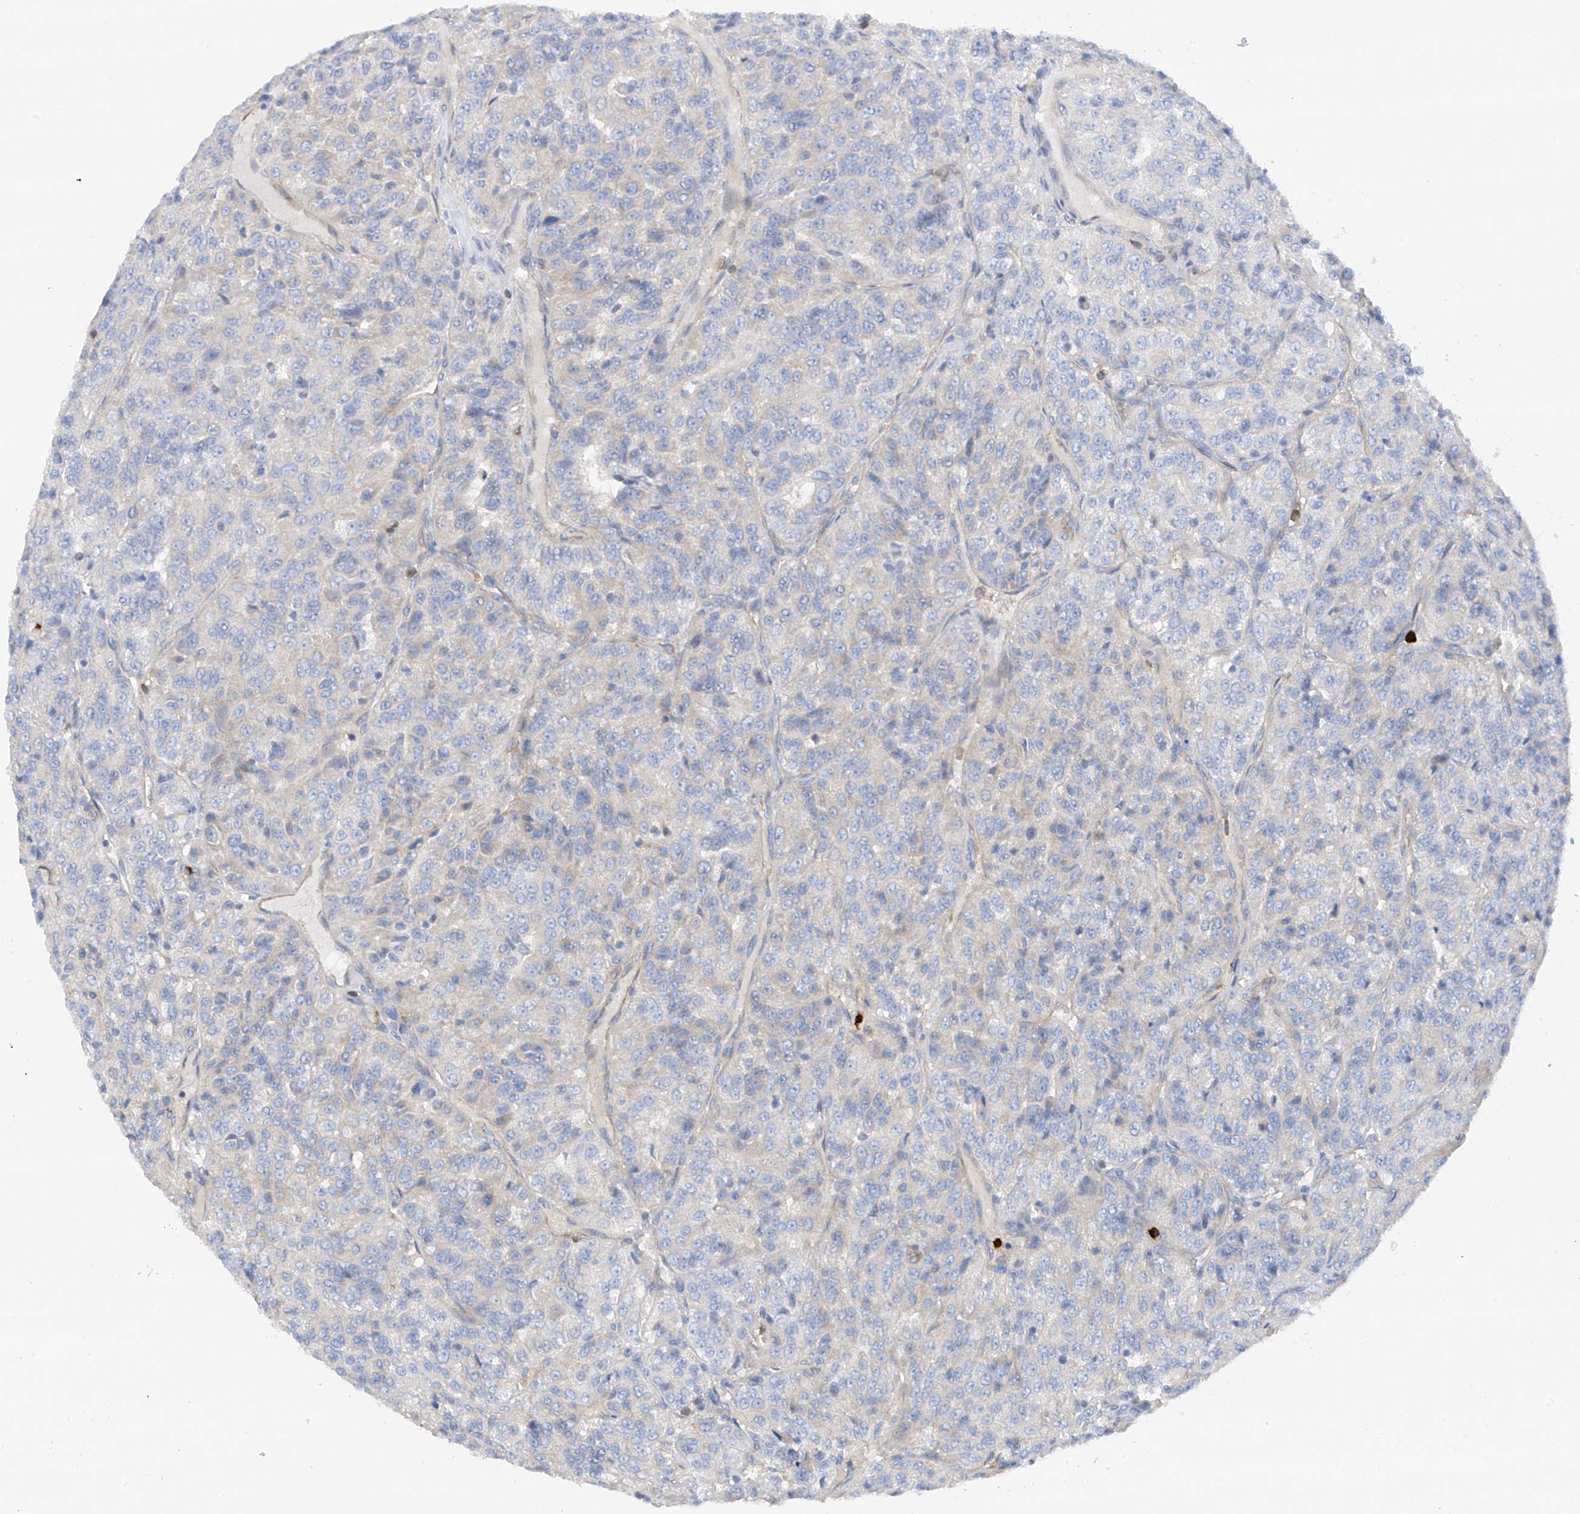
{"staining": {"intensity": "negative", "quantity": "none", "location": "none"}, "tissue": "renal cancer", "cell_type": "Tumor cells", "image_type": "cancer", "snomed": [{"axis": "morphology", "description": "Adenocarcinoma, NOS"}, {"axis": "topography", "description": "Kidney"}], "caption": "High magnification brightfield microscopy of renal cancer (adenocarcinoma) stained with DAB (brown) and counterstained with hematoxylin (blue): tumor cells show no significant expression.", "gene": "PHACTR2", "patient": {"sex": "female", "age": 63}}